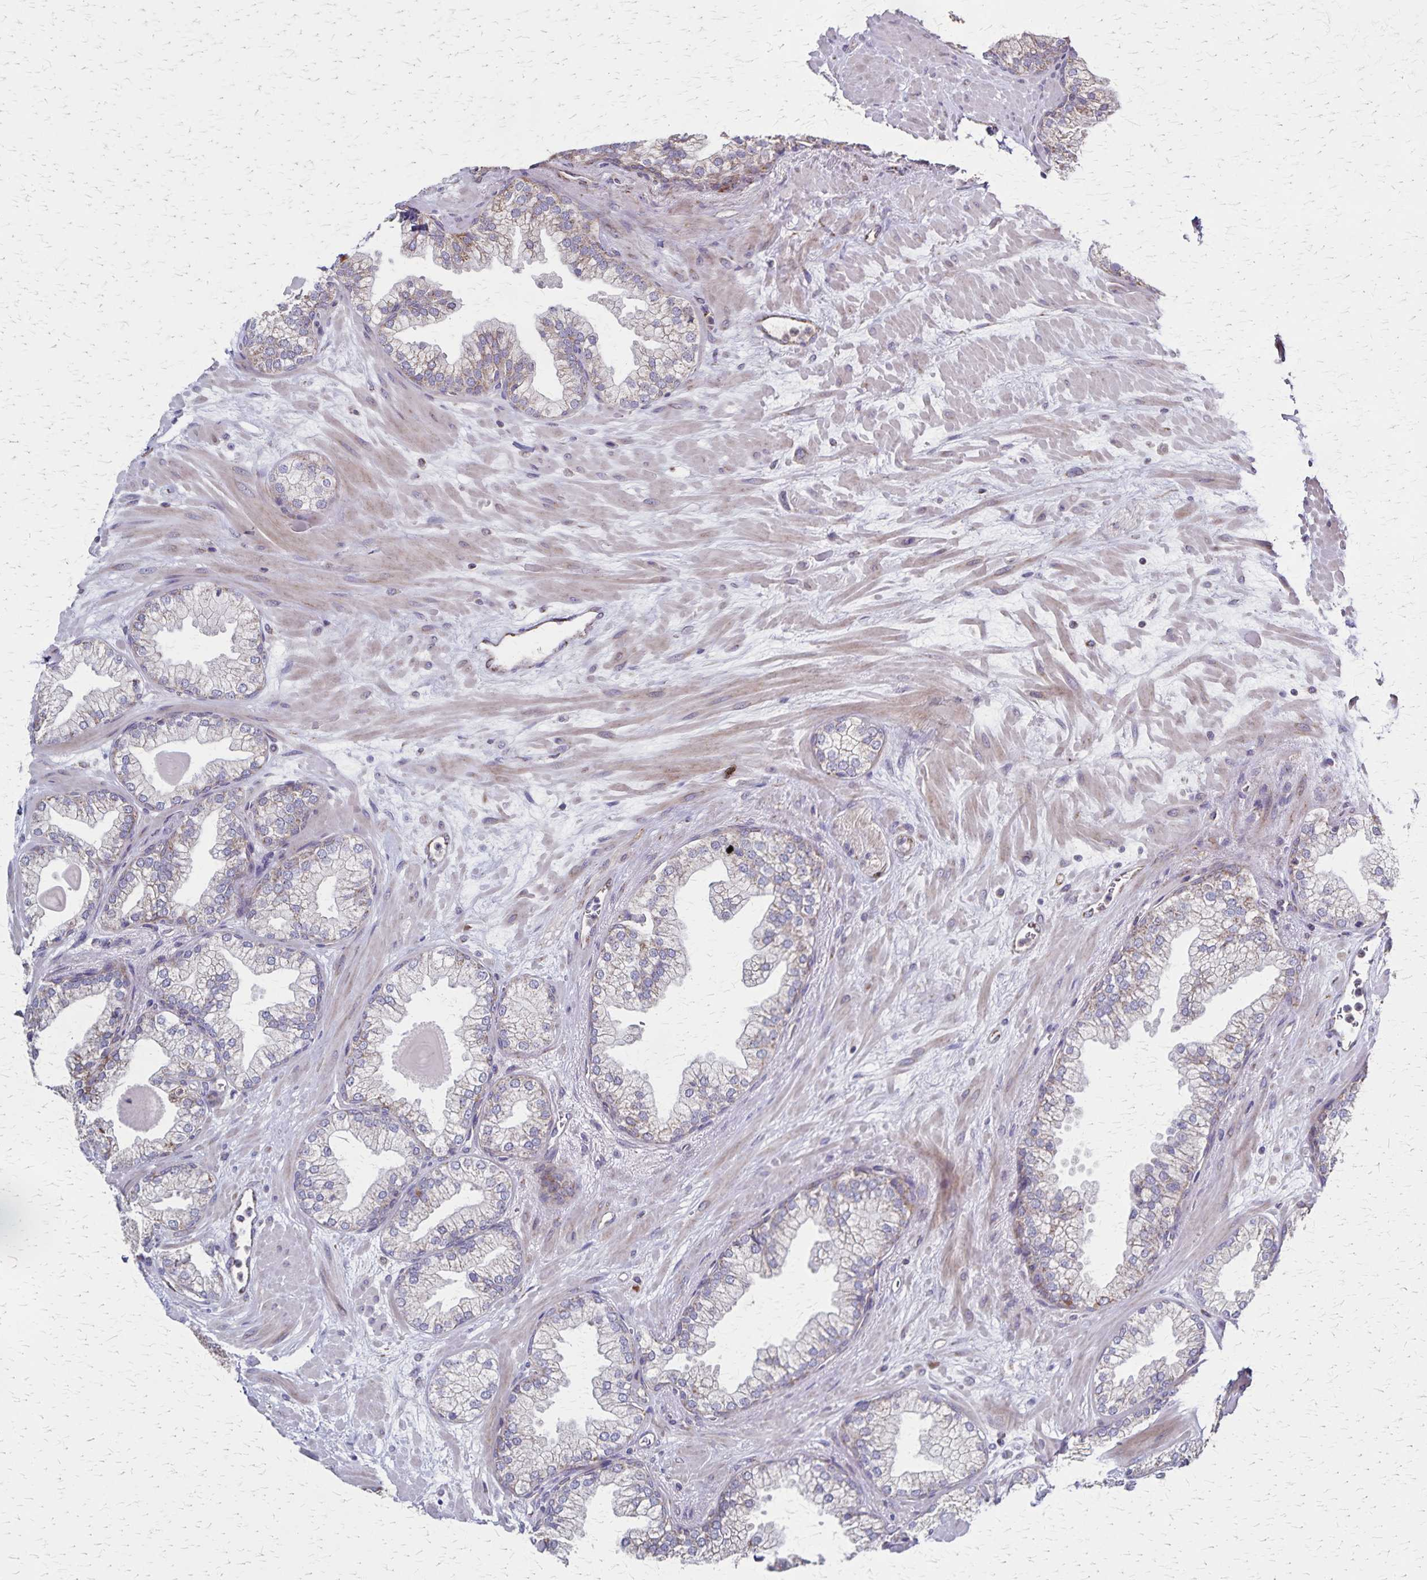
{"staining": {"intensity": "moderate", "quantity": "25%-75%", "location": "cytoplasmic/membranous"}, "tissue": "prostate", "cell_type": "Glandular cells", "image_type": "normal", "snomed": [{"axis": "morphology", "description": "Normal tissue, NOS"}, {"axis": "topography", "description": "Prostate"}, {"axis": "topography", "description": "Peripheral nerve tissue"}], "caption": "Immunohistochemical staining of benign prostate displays moderate cytoplasmic/membranous protein staining in about 25%-75% of glandular cells. (DAB IHC, brown staining for protein, blue staining for nuclei).", "gene": "NFS1", "patient": {"sex": "male", "age": 61}}